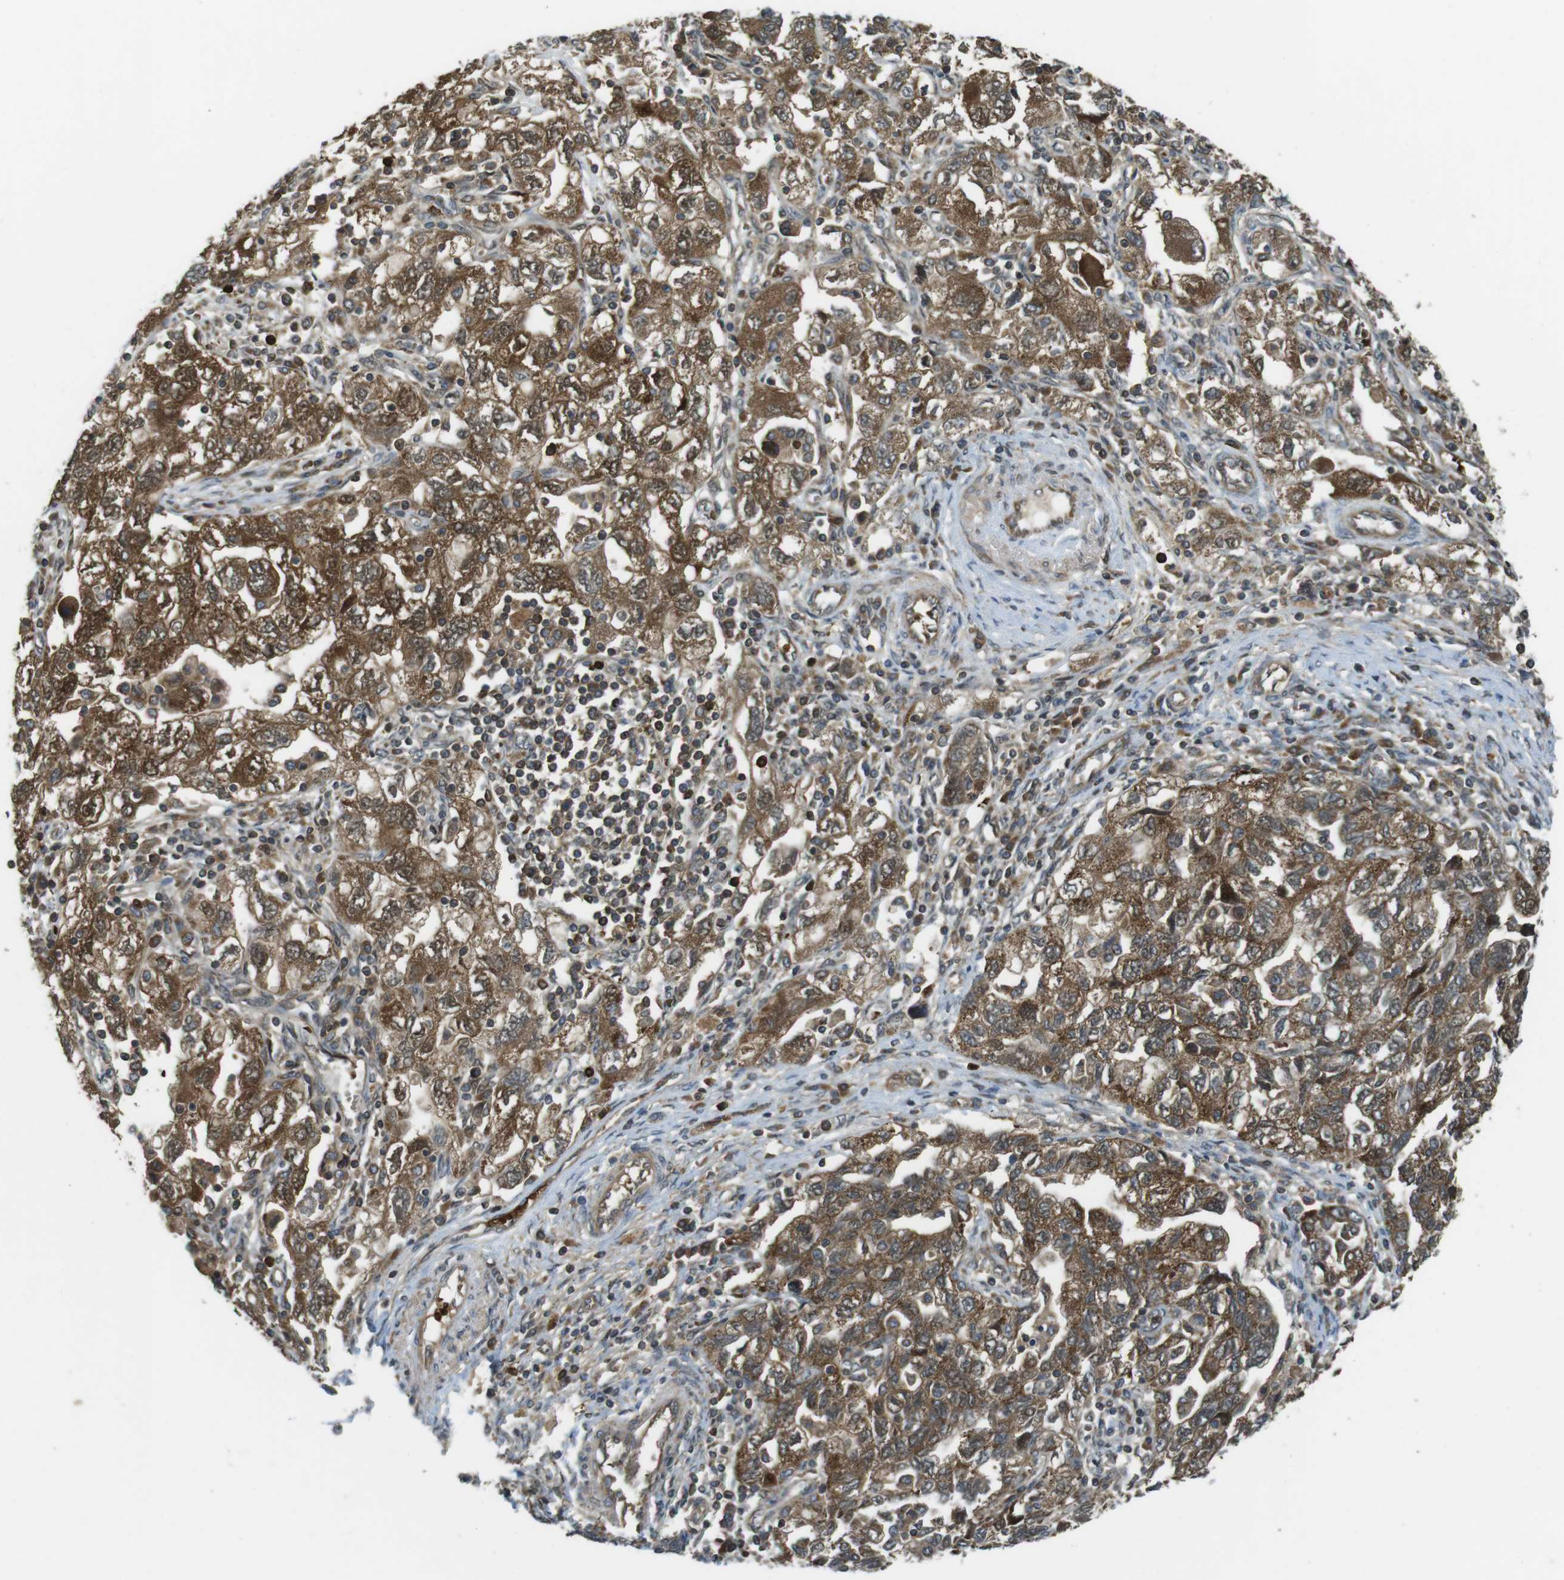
{"staining": {"intensity": "moderate", "quantity": ">75%", "location": "cytoplasmic/membranous"}, "tissue": "ovarian cancer", "cell_type": "Tumor cells", "image_type": "cancer", "snomed": [{"axis": "morphology", "description": "Carcinoma, NOS"}, {"axis": "morphology", "description": "Cystadenocarcinoma, serous, NOS"}, {"axis": "topography", "description": "Ovary"}], "caption": "Carcinoma (ovarian) stained with immunohistochemistry (IHC) reveals moderate cytoplasmic/membranous expression in about >75% of tumor cells.", "gene": "LRRC3B", "patient": {"sex": "female", "age": 69}}